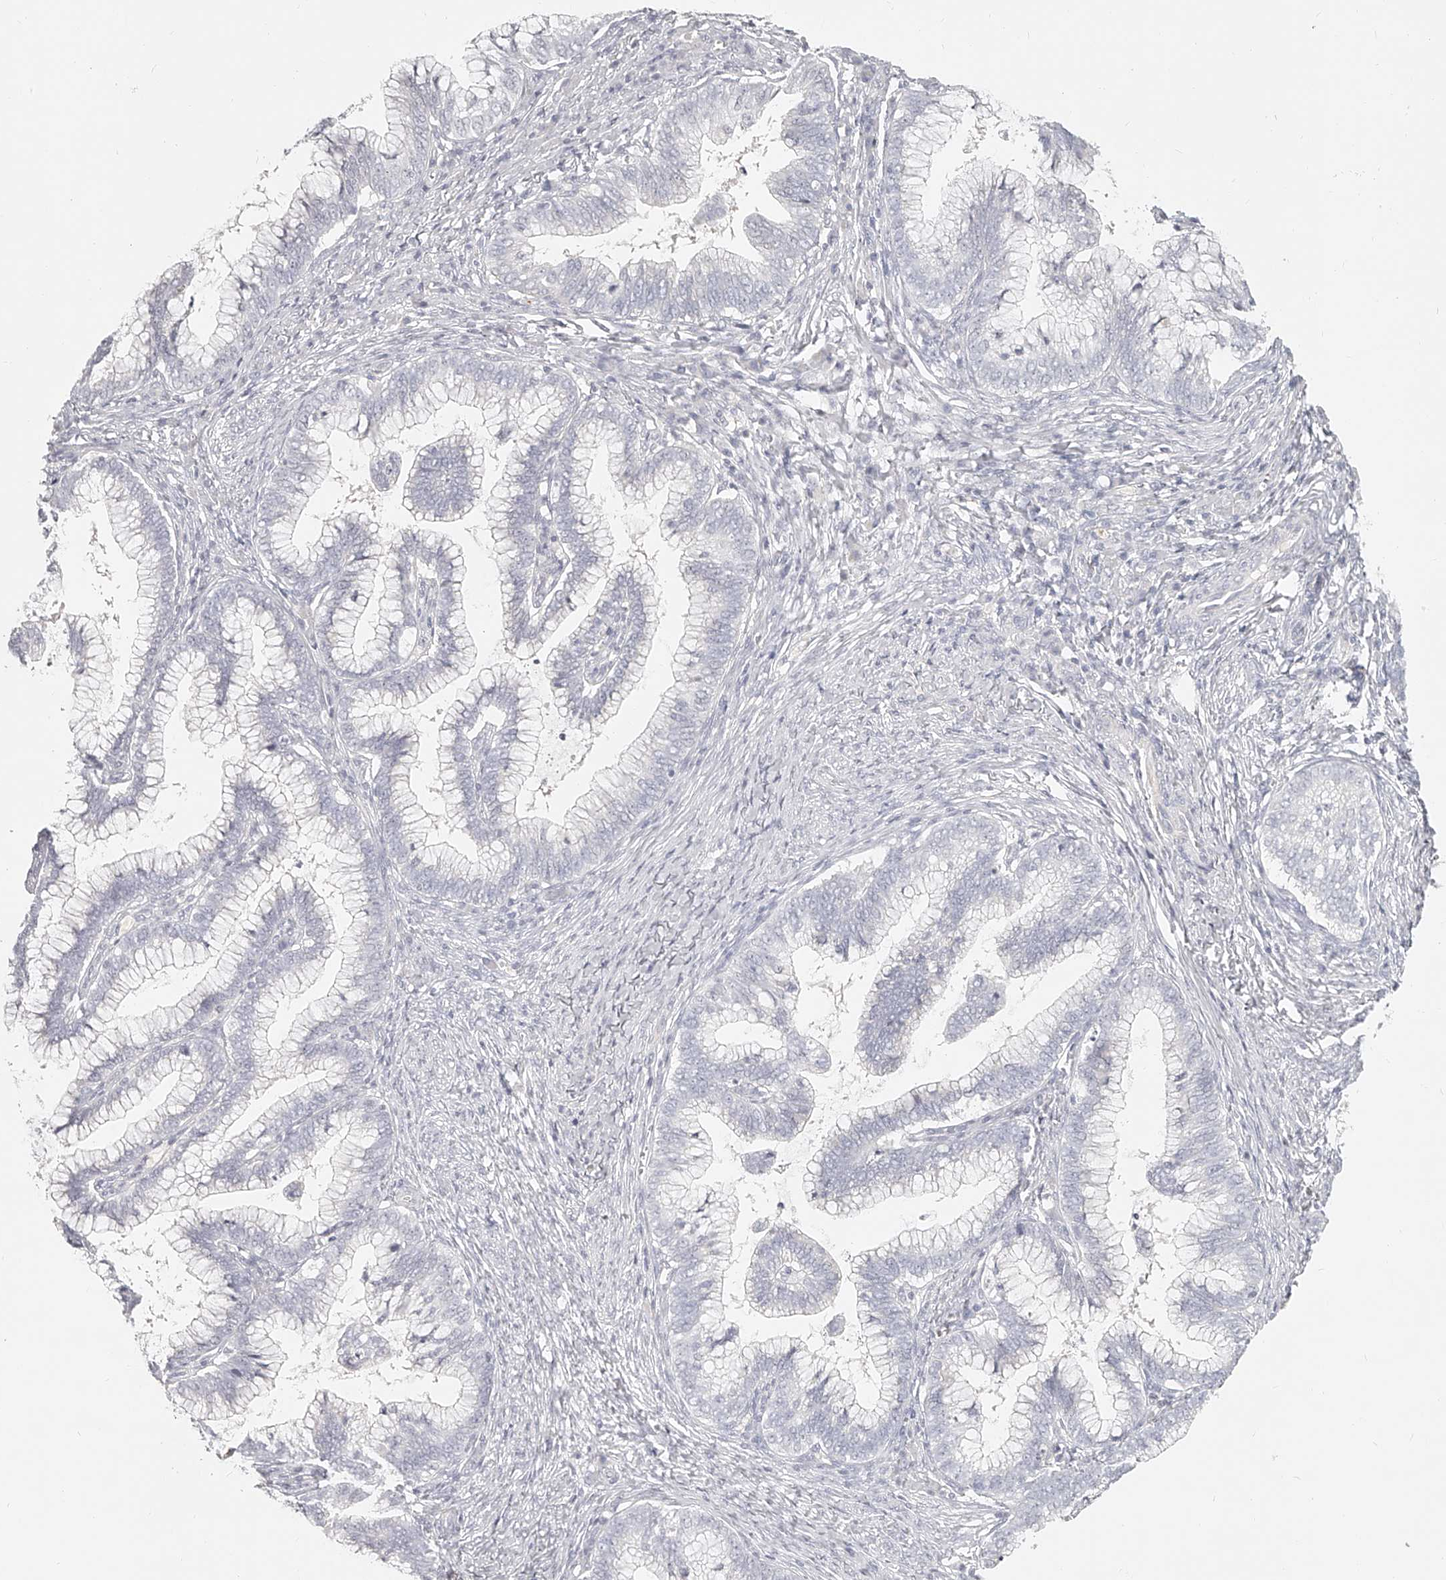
{"staining": {"intensity": "negative", "quantity": "none", "location": "none"}, "tissue": "cervical cancer", "cell_type": "Tumor cells", "image_type": "cancer", "snomed": [{"axis": "morphology", "description": "Adenocarcinoma, NOS"}, {"axis": "topography", "description": "Cervix"}], "caption": "Tumor cells are negative for brown protein staining in cervical adenocarcinoma.", "gene": "ITGB3", "patient": {"sex": "female", "age": 36}}